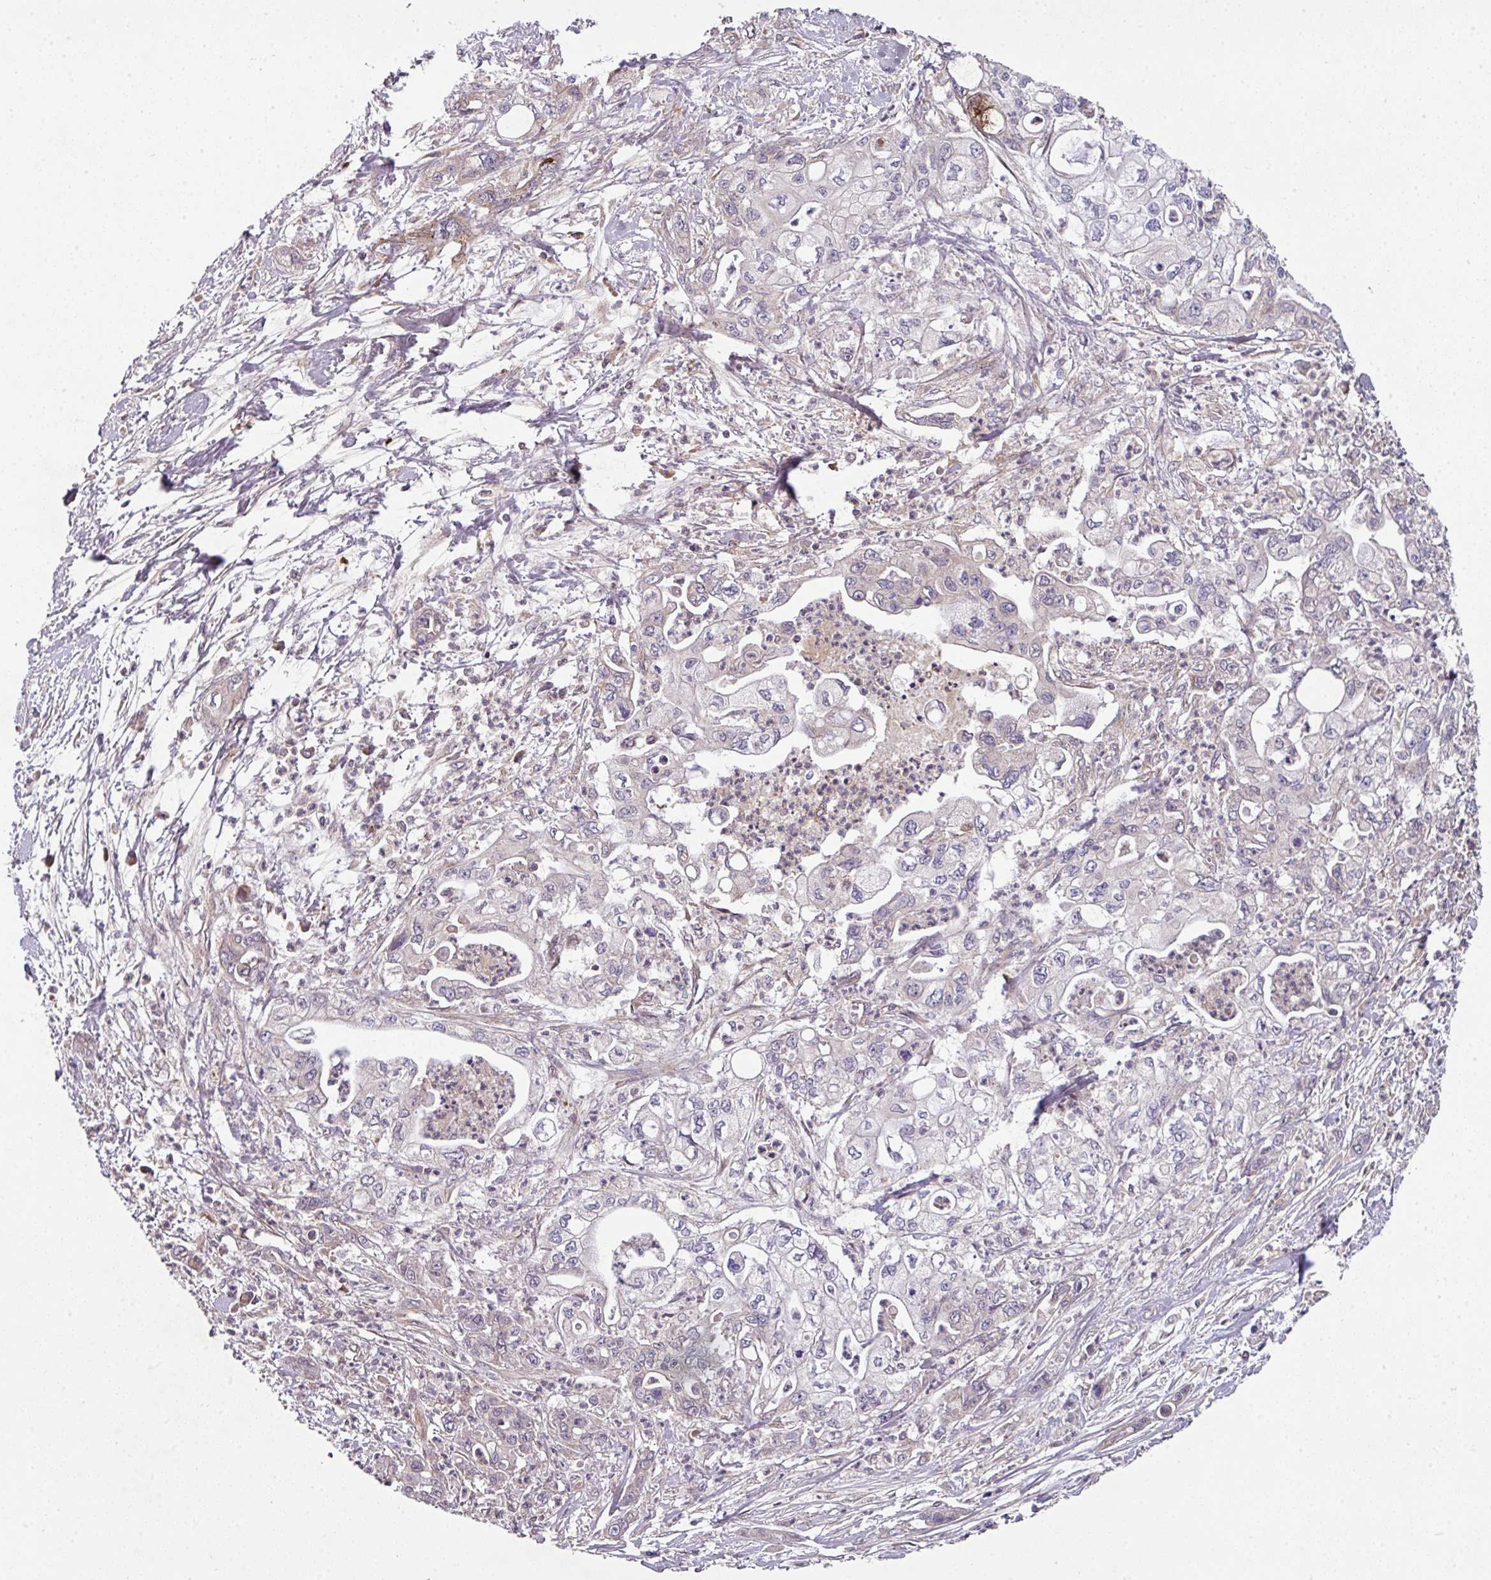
{"staining": {"intensity": "weak", "quantity": "<25%", "location": "cytoplasmic/membranous"}, "tissue": "pancreatic cancer", "cell_type": "Tumor cells", "image_type": "cancer", "snomed": [{"axis": "morphology", "description": "Adenocarcinoma, NOS"}, {"axis": "topography", "description": "Pancreas"}], "caption": "High magnification brightfield microscopy of pancreatic adenocarcinoma stained with DAB (3,3'-diaminobenzidine) (brown) and counterstained with hematoxylin (blue): tumor cells show no significant expression. (Stains: DAB immunohistochemistry (IHC) with hematoxylin counter stain, Microscopy: brightfield microscopy at high magnification).", "gene": "CAMLG", "patient": {"sex": "male", "age": 61}}